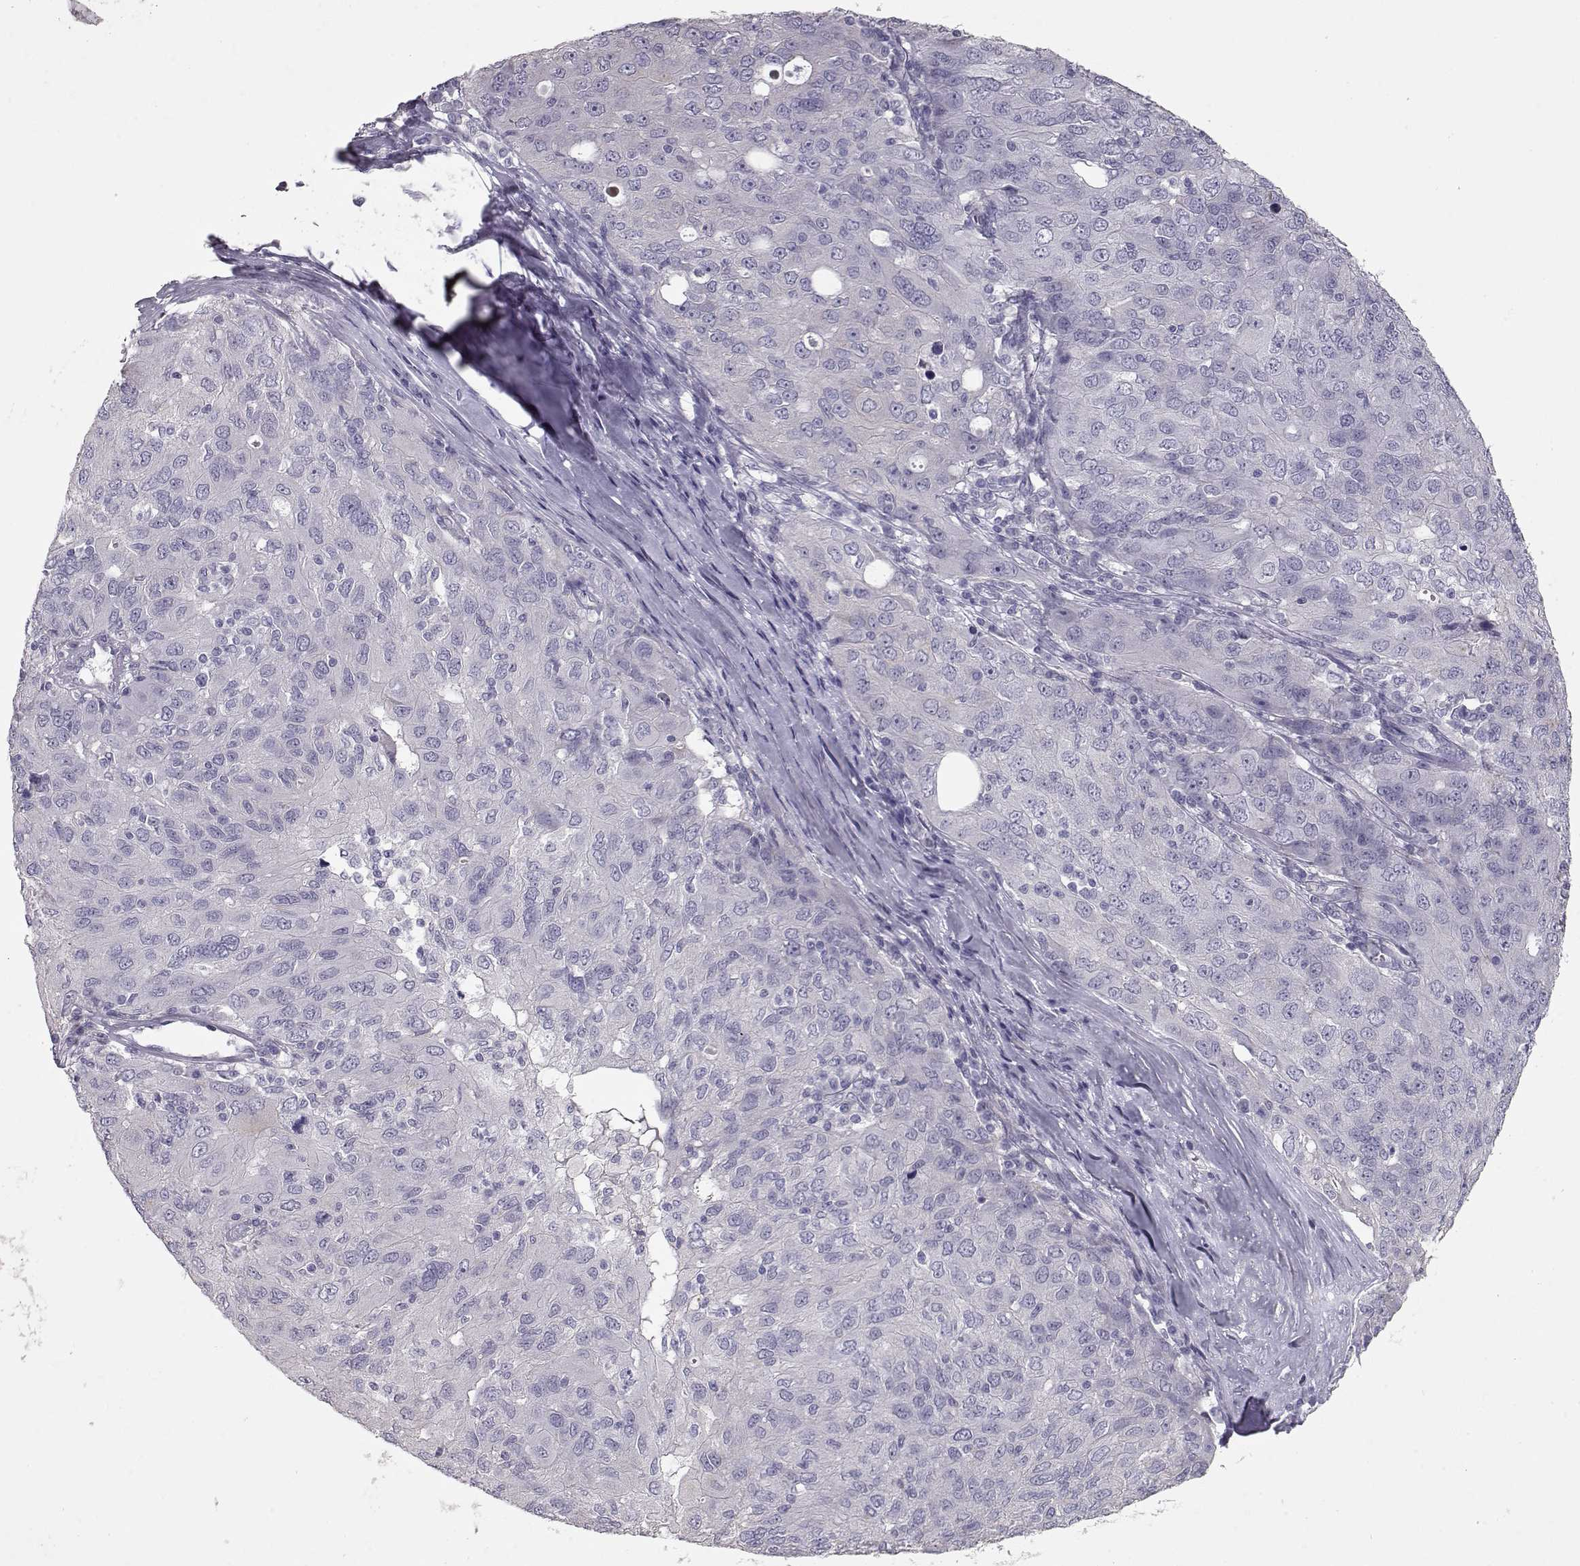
{"staining": {"intensity": "negative", "quantity": "none", "location": "none"}, "tissue": "ovarian cancer", "cell_type": "Tumor cells", "image_type": "cancer", "snomed": [{"axis": "morphology", "description": "Carcinoma, endometroid"}, {"axis": "topography", "description": "Ovary"}], "caption": "This is an immunohistochemistry histopathology image of ovarian cancer (endometroid carcinoma). There is no staining in tumor cells.", "gene": "SLC18A1", "patient": {"sex": "female", "age": 50}}